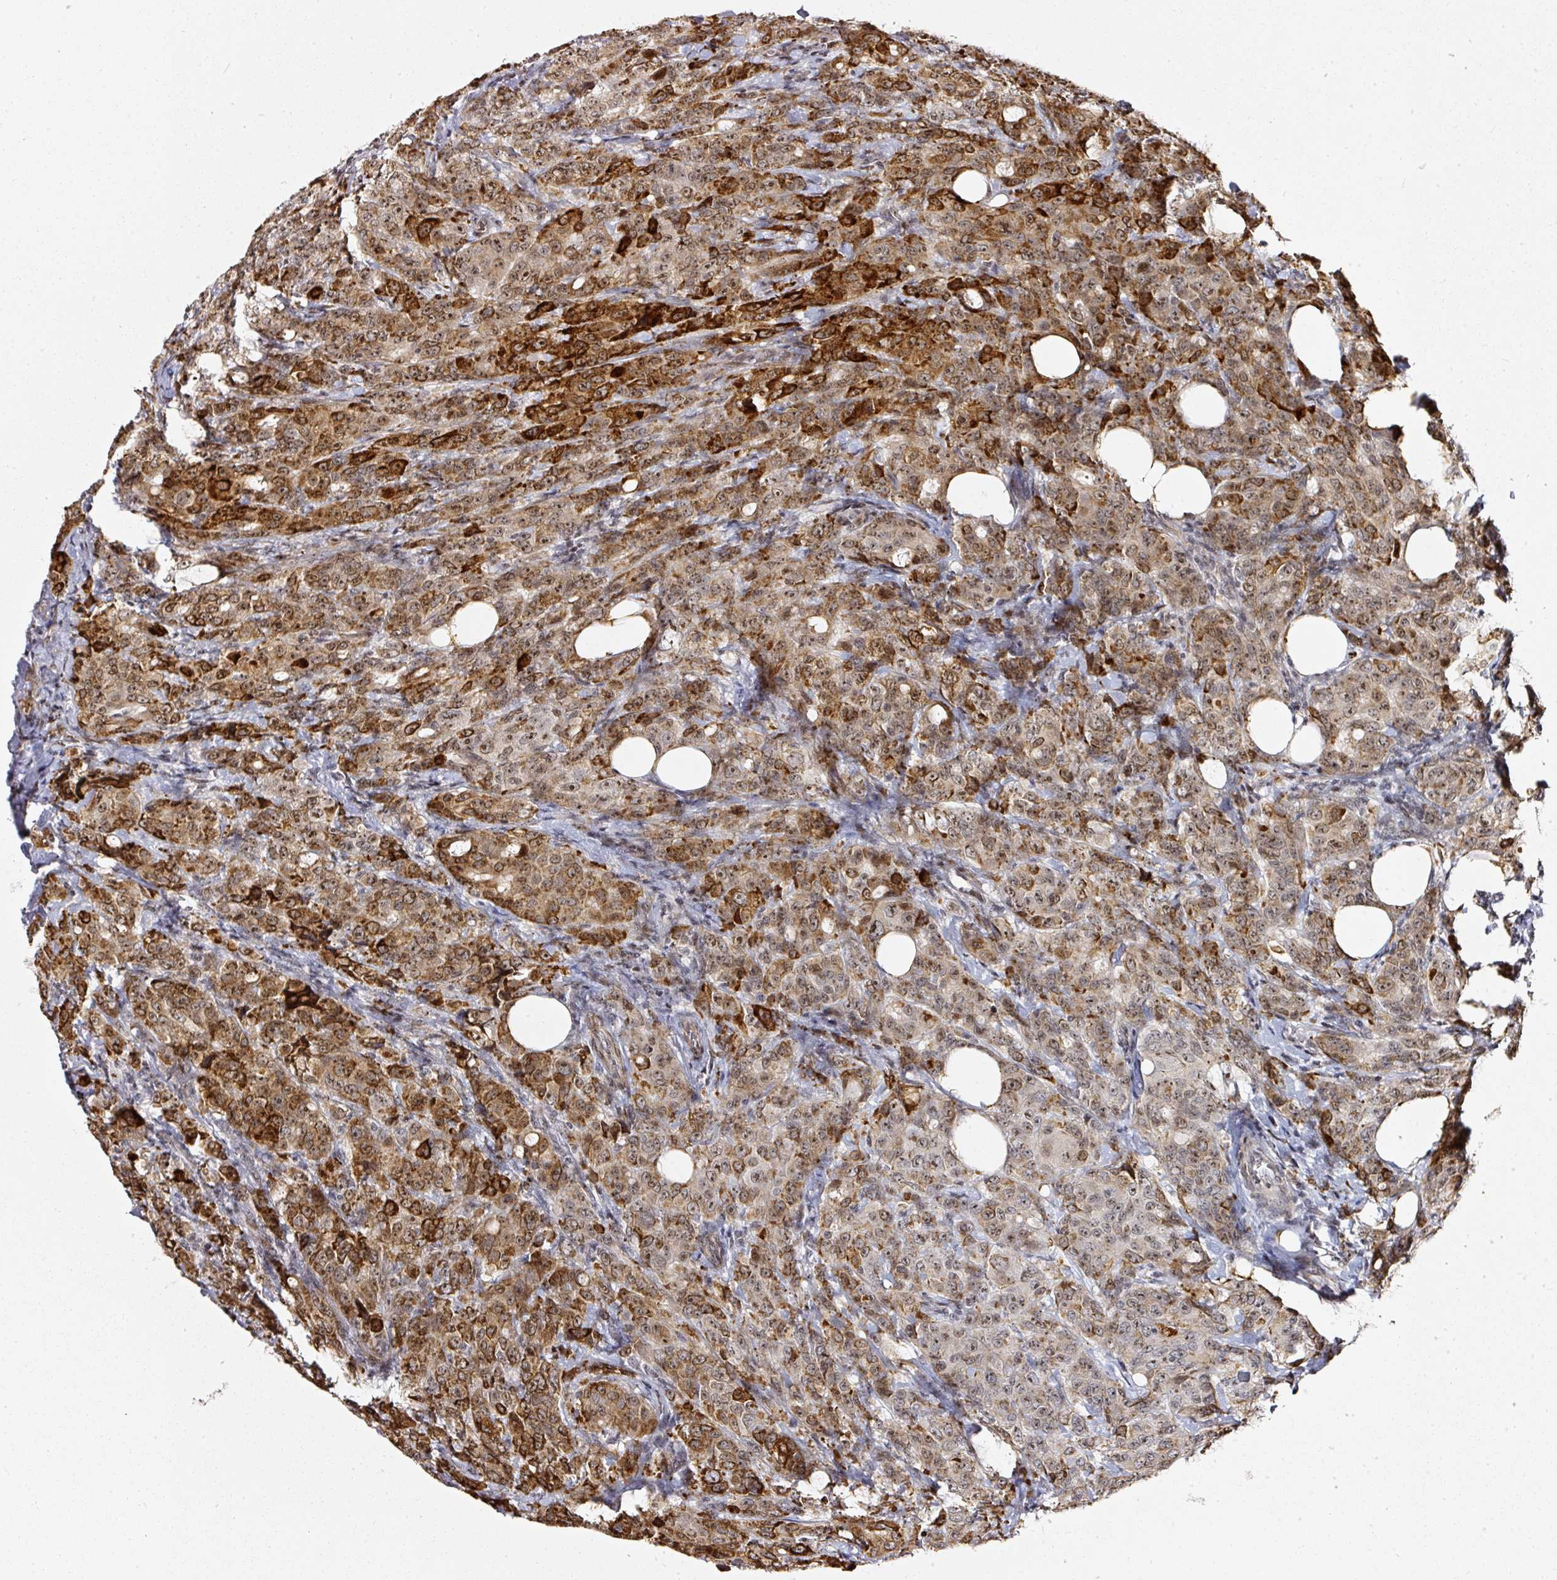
{"staining": {"intensity": "strong", "quantity": ">75%", "location": "cytoplasmic/membranous,nuclear"}, "tissue": "breast cancer", "cell_type": "Tumor cells", "image_type": "cancer", "snomed": [{"axis": "morphology", "description": "Duct carcinoma"}, {"axis": "topography", "description": "Breast"}], "caption": "Breast invasive ductal carcinoma stained with DAB IHC displays high levels of strong cytoplasmic/membranous and nuclear expression in approximately >75% of tumor cells. The staining is performed using DAB brown chromogen to label protein expression. The nuclei are counter-stained blue using hematoxylin.", "gene": "MXRA8", "patient": {"sex": "female", "age": 43}}